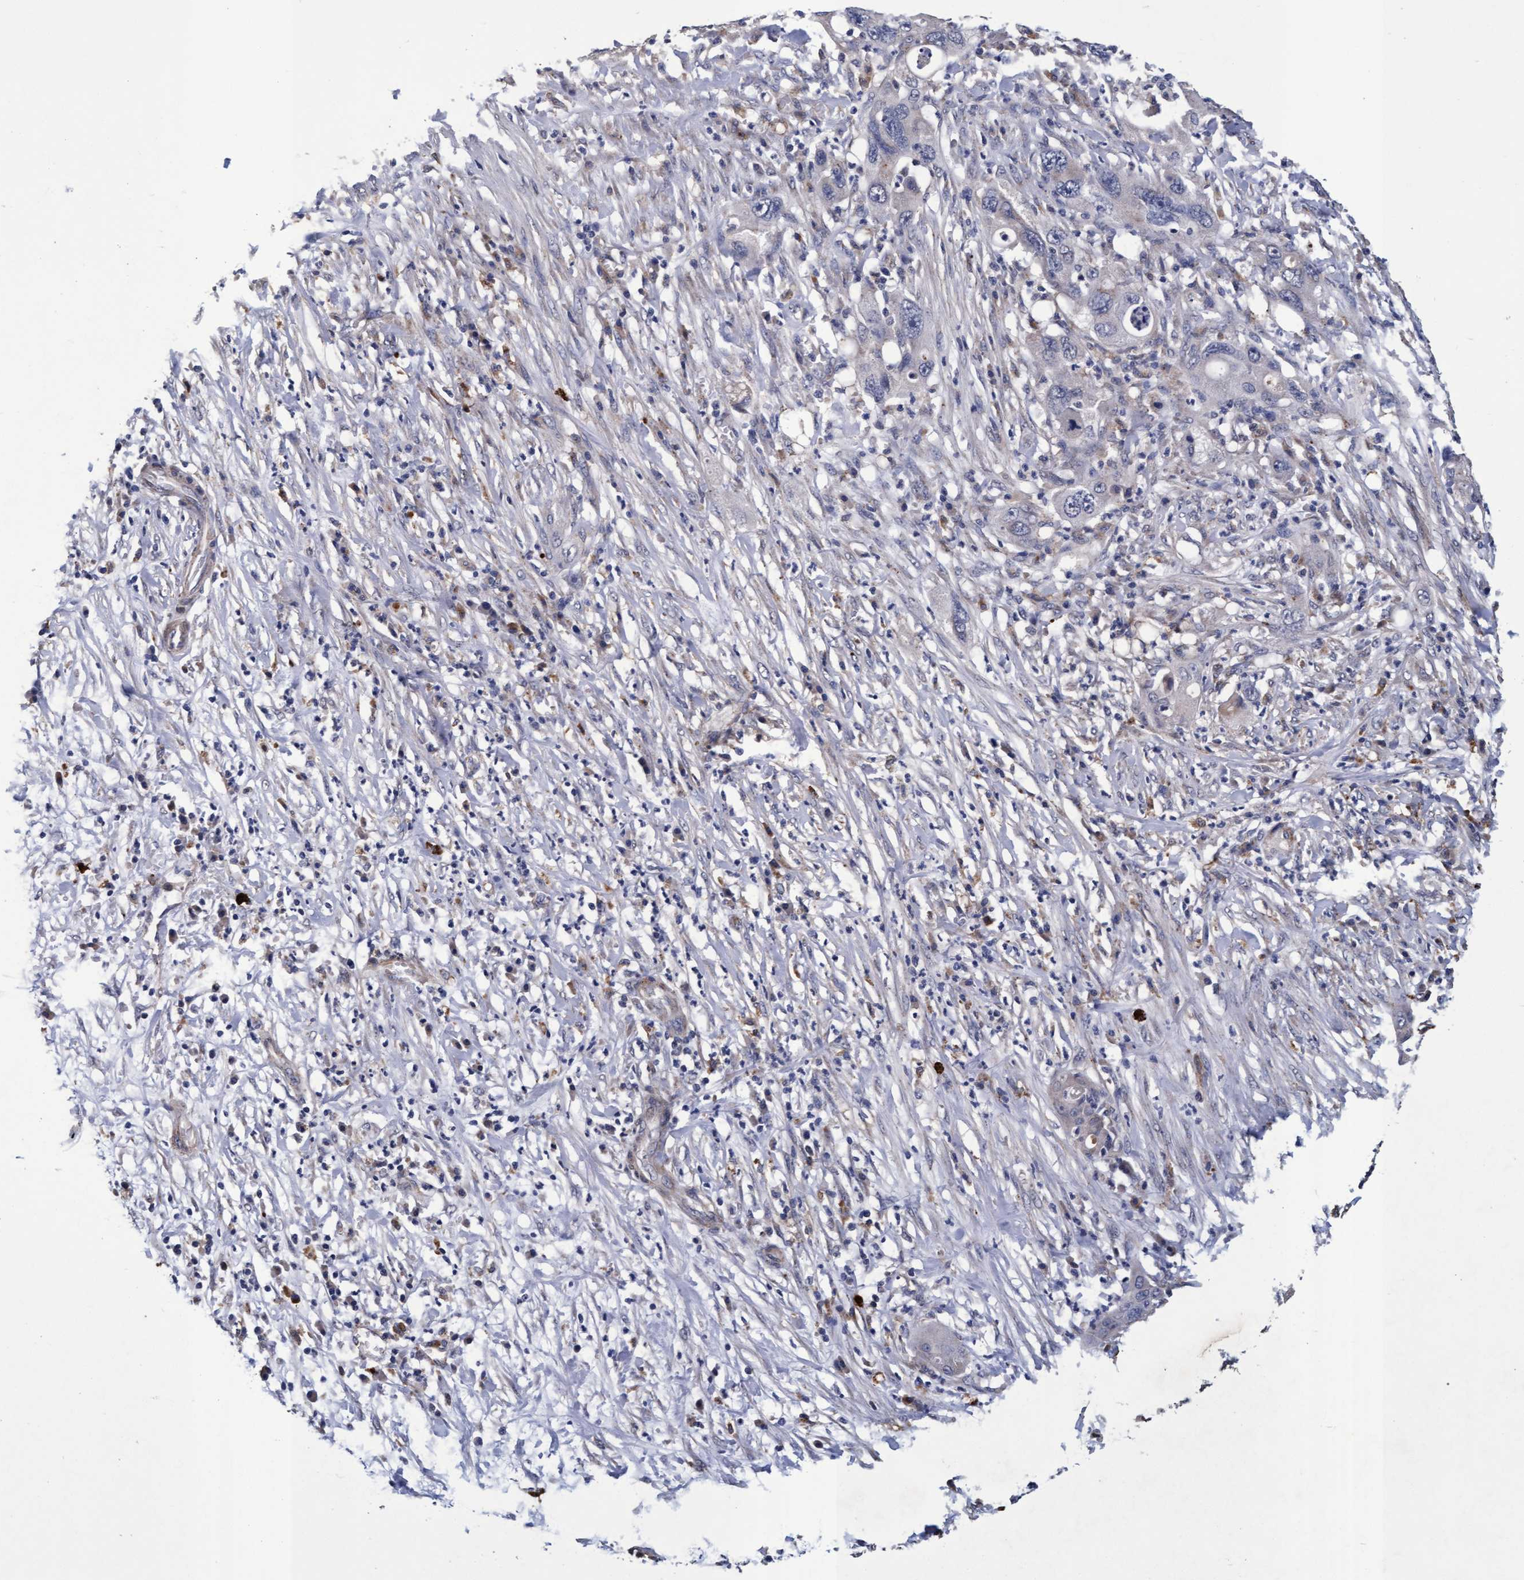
{"staining": {"intensity": "negative", "quantity": "none", "location": "none"}, "tissue": "pancreatic cancer", "cell_type": "Tumor cells", "image_type": "cancer", "snomed": [{"axis": "morphology", "description": "Adenocarcinoma, NOS"}, {"axis": "topography", "description": "Pancreas"}], "caption": "Adenocarcinoma (pancreatic) was stained to show a protein in brown. There is no significant staining in tumor cells. The staining was performed using DAB (3,3'-diaminobenzidine) to visualize the protein expression in brown, while the nuclei were stained in blue with hematoxylin (Magnification: 20x).", "gene": "CPQ", "patient": {"sex": "female", "age": 78}}